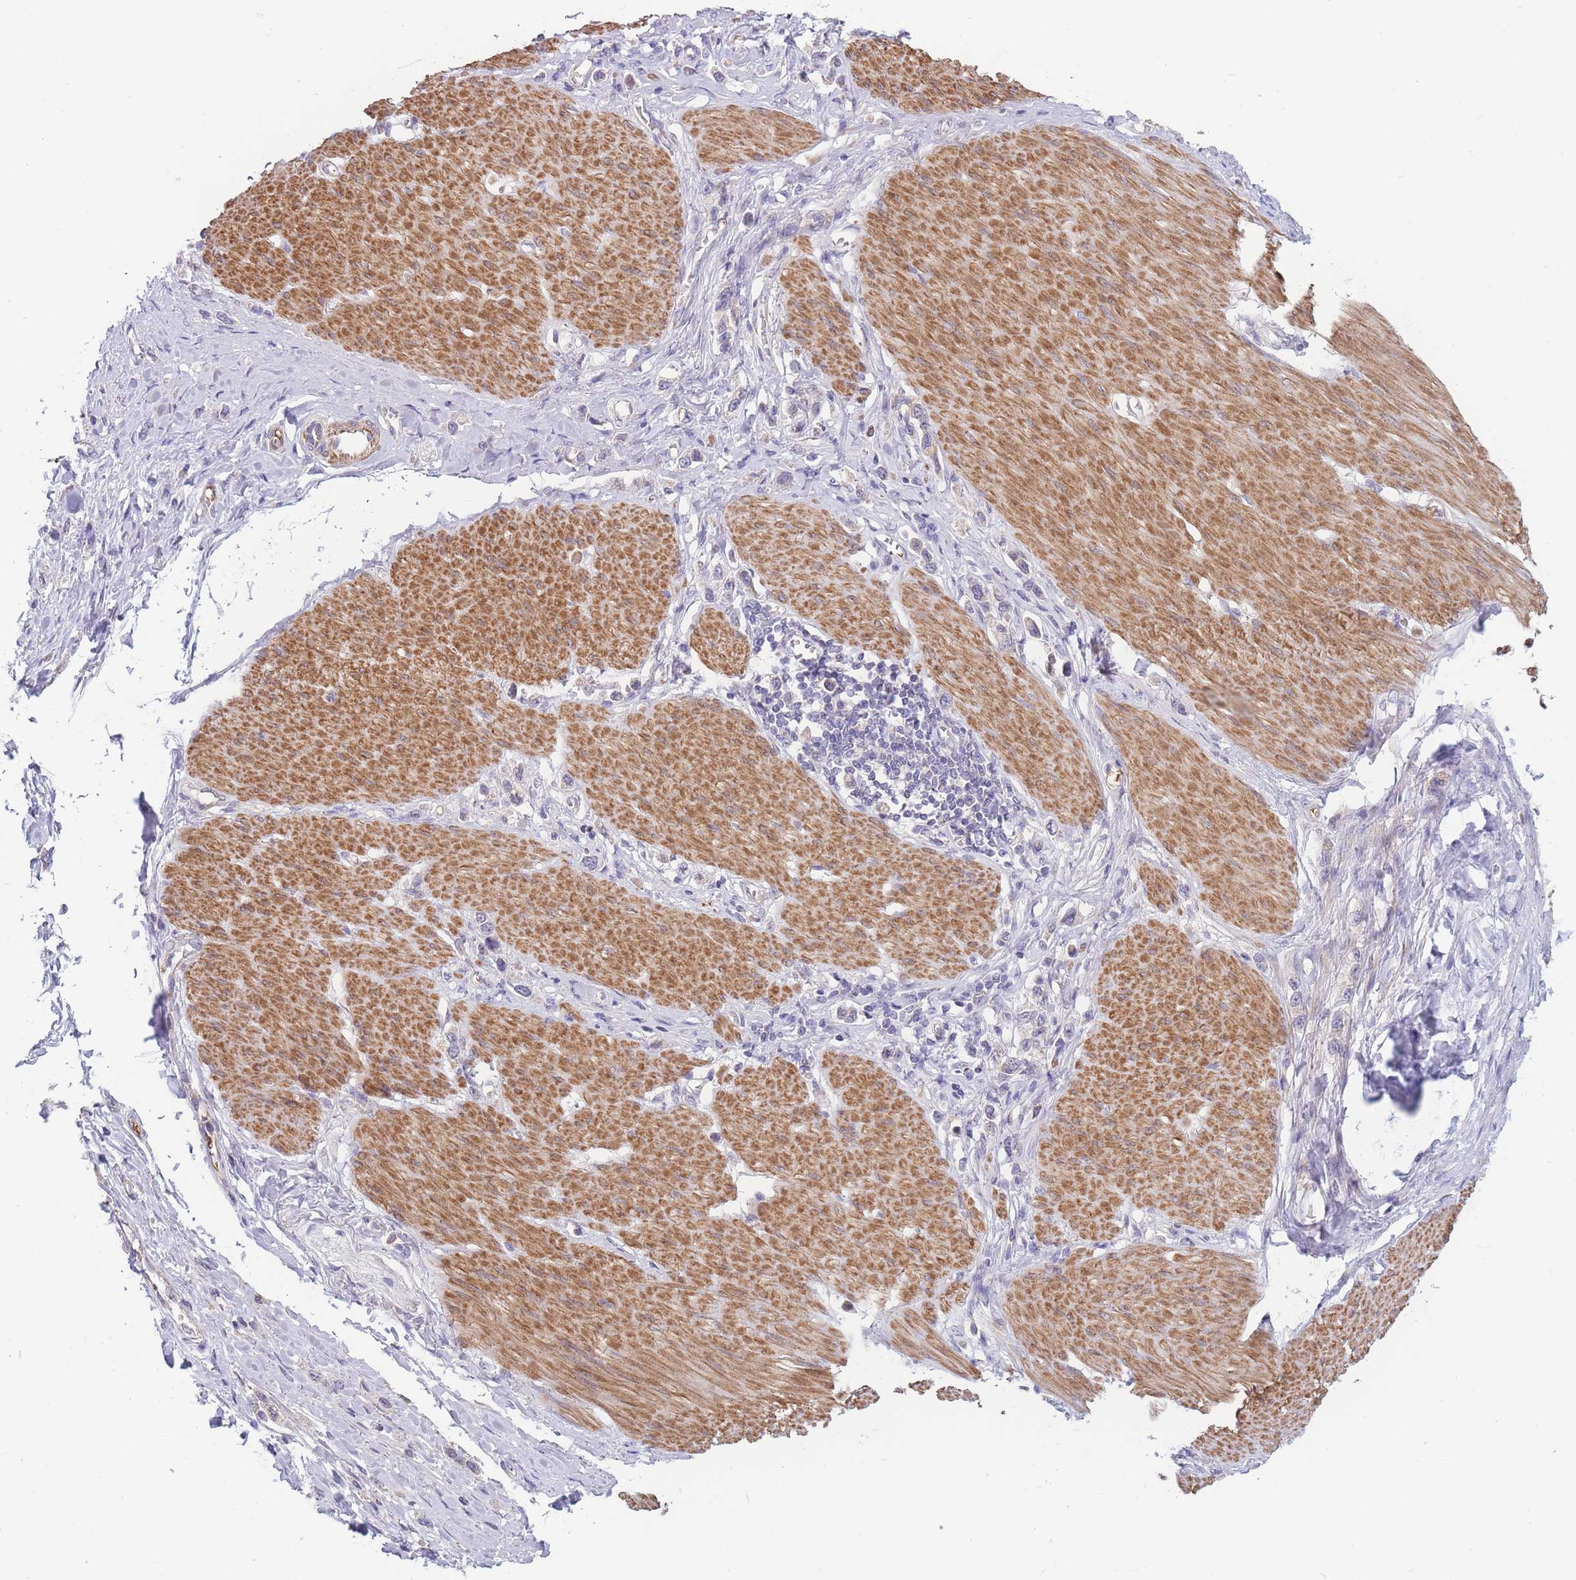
{"staining": {"intensity": "negative", "quantity": "none", "location": "none"}, "tissue": "stomach cancer", "cell_type": "Tumor cells", "image_type": "cancer", "snomed": [{"axis": "morphology", "description": "Adenocarcinoma, NOS"}, {"axis": "topography", "description": "Stomach"}], "caption": "High power microscopy photomicrograph of an immunohistochemistry histopathology image of adenocarcinoma (stomach), revealing no significant positivity in tumor cells.", "gene": "SMPD4", "patient": {"sex": "female", "age": 65}}